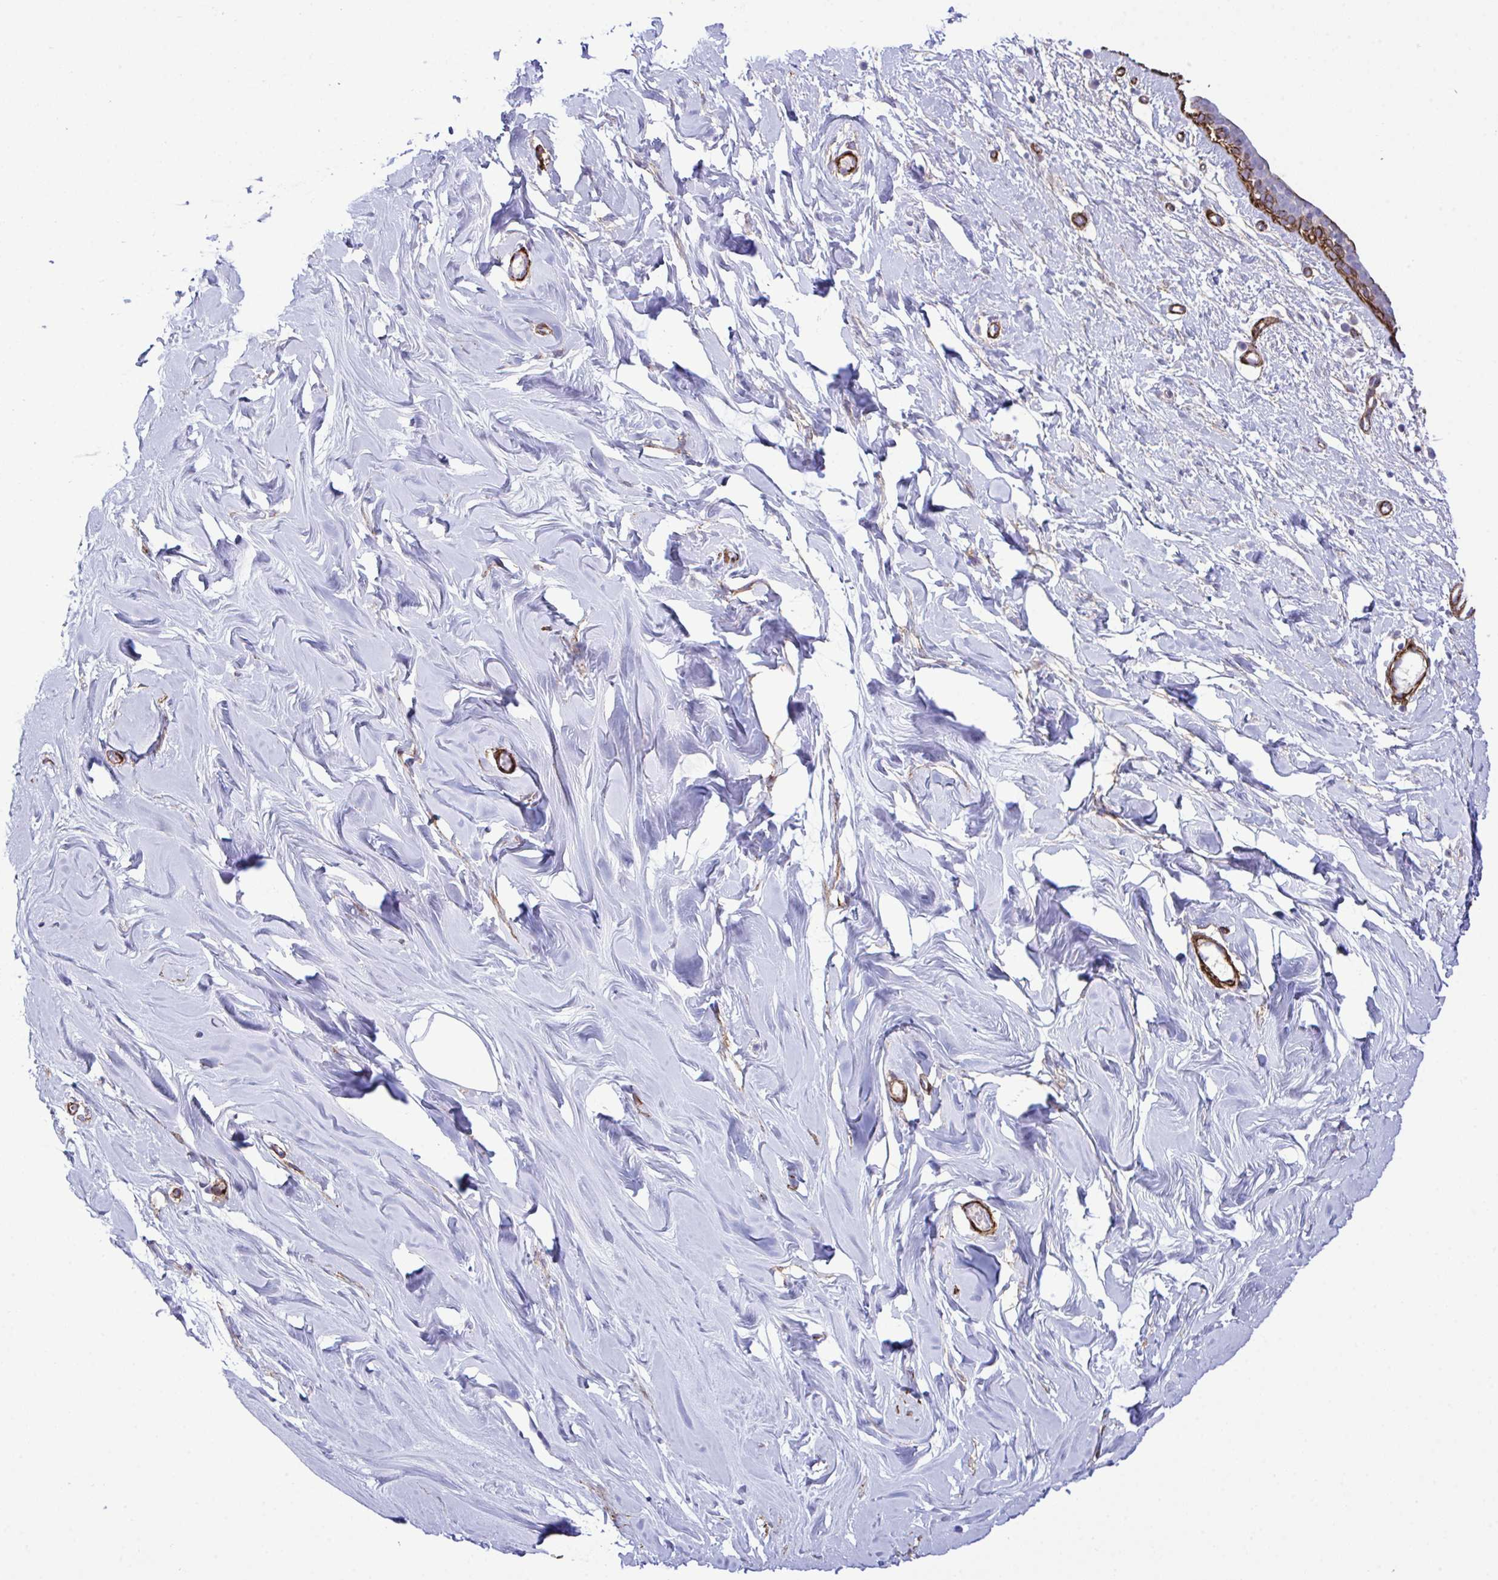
{"staining": {"intensity": "negative", "quantity": "none", "location": "none"}, "tissue": "breast", "cell_type": "Adipocytes", "image_type": "normal", "snomed": [{"axis": "morphology", "description": "Normal tissue, NOS"}, {"axis": "topography", "description": "Breast"}], "caption": "IHC micrograph of benign breast: breast stained with DAB (3,3'-diaminobenzidine) shows no significant protein staining in adipocytes.", "gene": "SYNPO2L", "patient": {"sex": "female", "age": 27}}